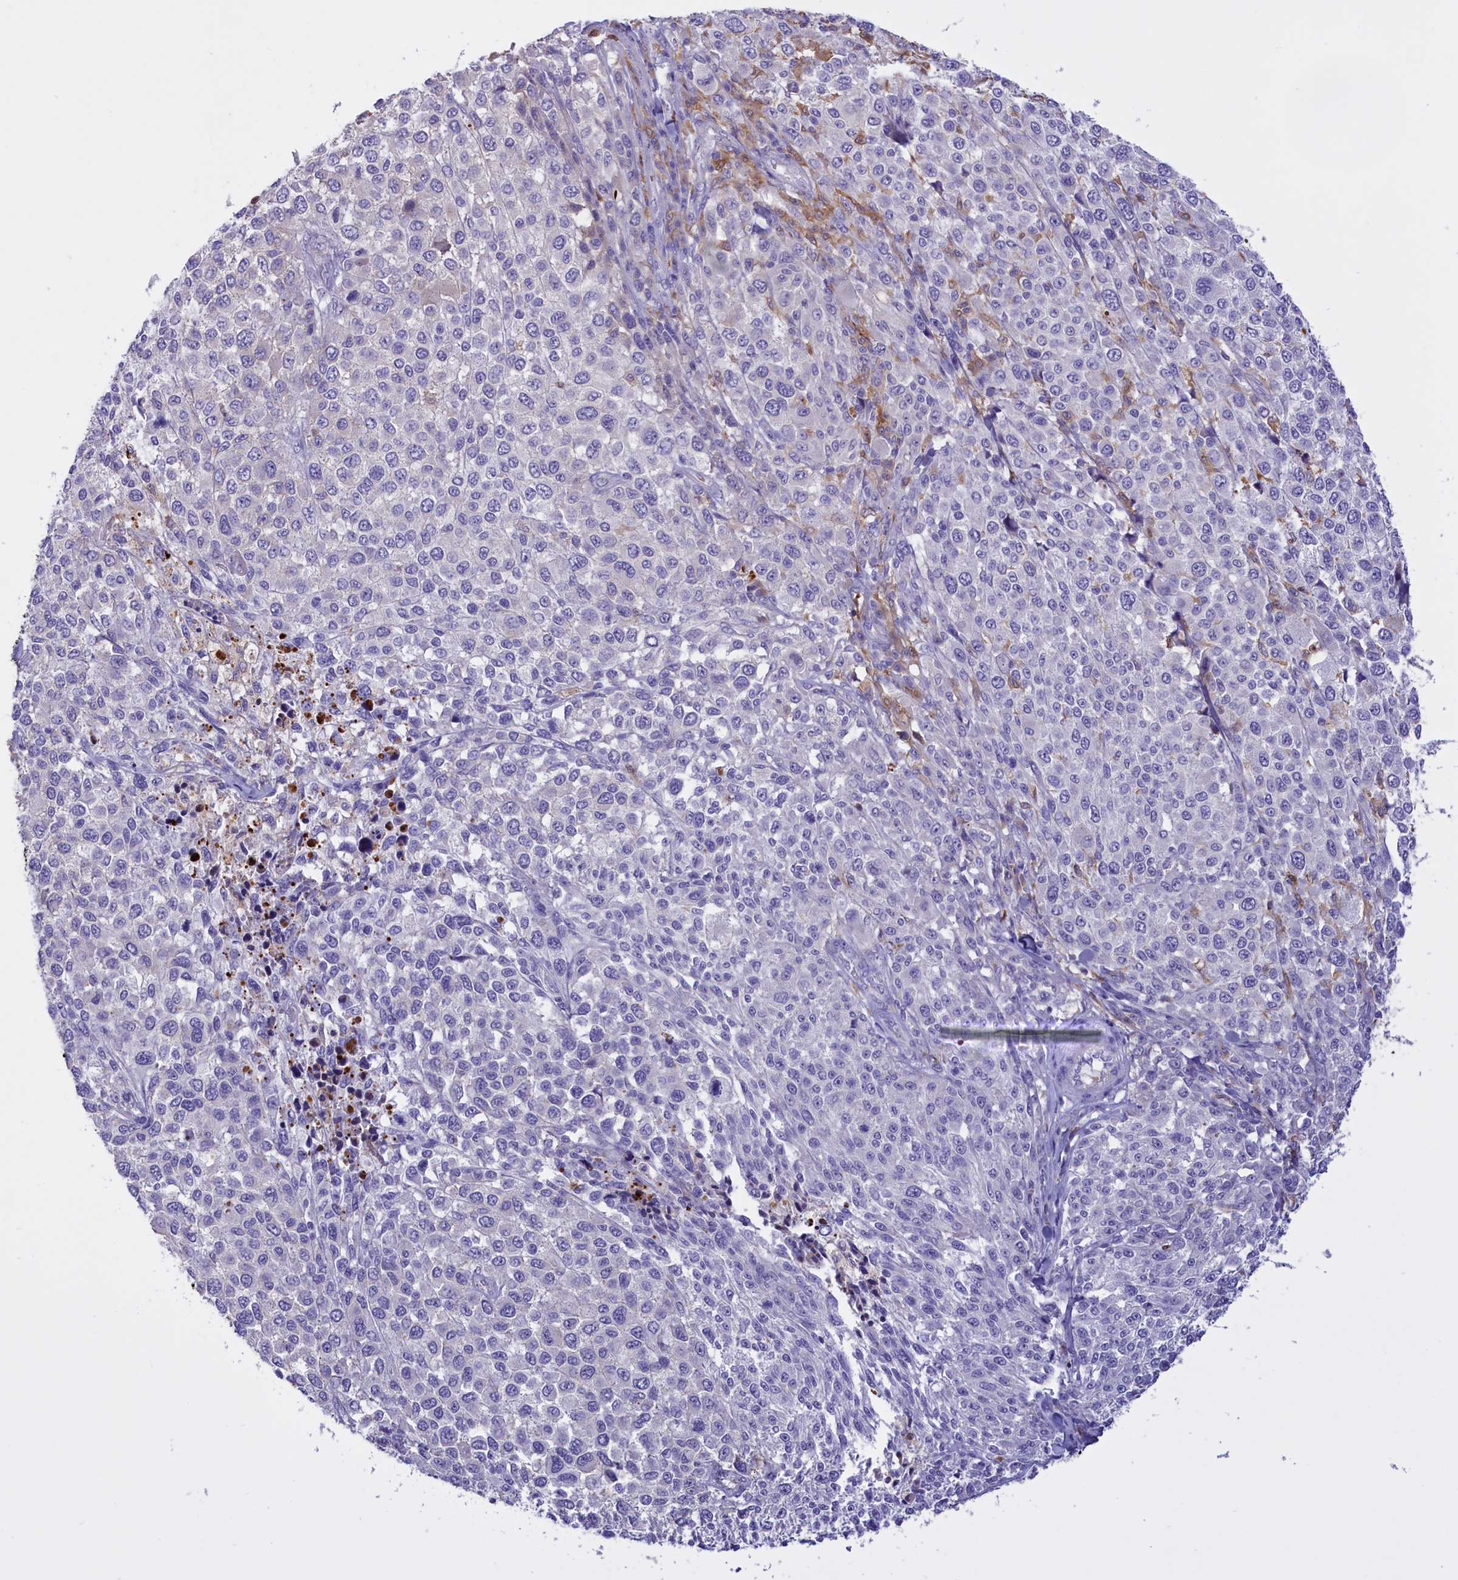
{"staining": {"intensity": "negative", "quantity": "none", "location": "none"}, "tissue": "melanoma", "cell_type": "Tumor cells", "image_type": "cancer", "snomed": [{"axis": "morphology", "description": "Malignant melanoma, NOS"}, {"axis": "topography", "description": "Skin of trunk"}], "caption": "Immunohistochemistry (IHC) of human malignant melanoma demonstrates no positivity in tumor cells.", "gene": "FAM149B1", "patient": {"sex": "male", "age": 71}}